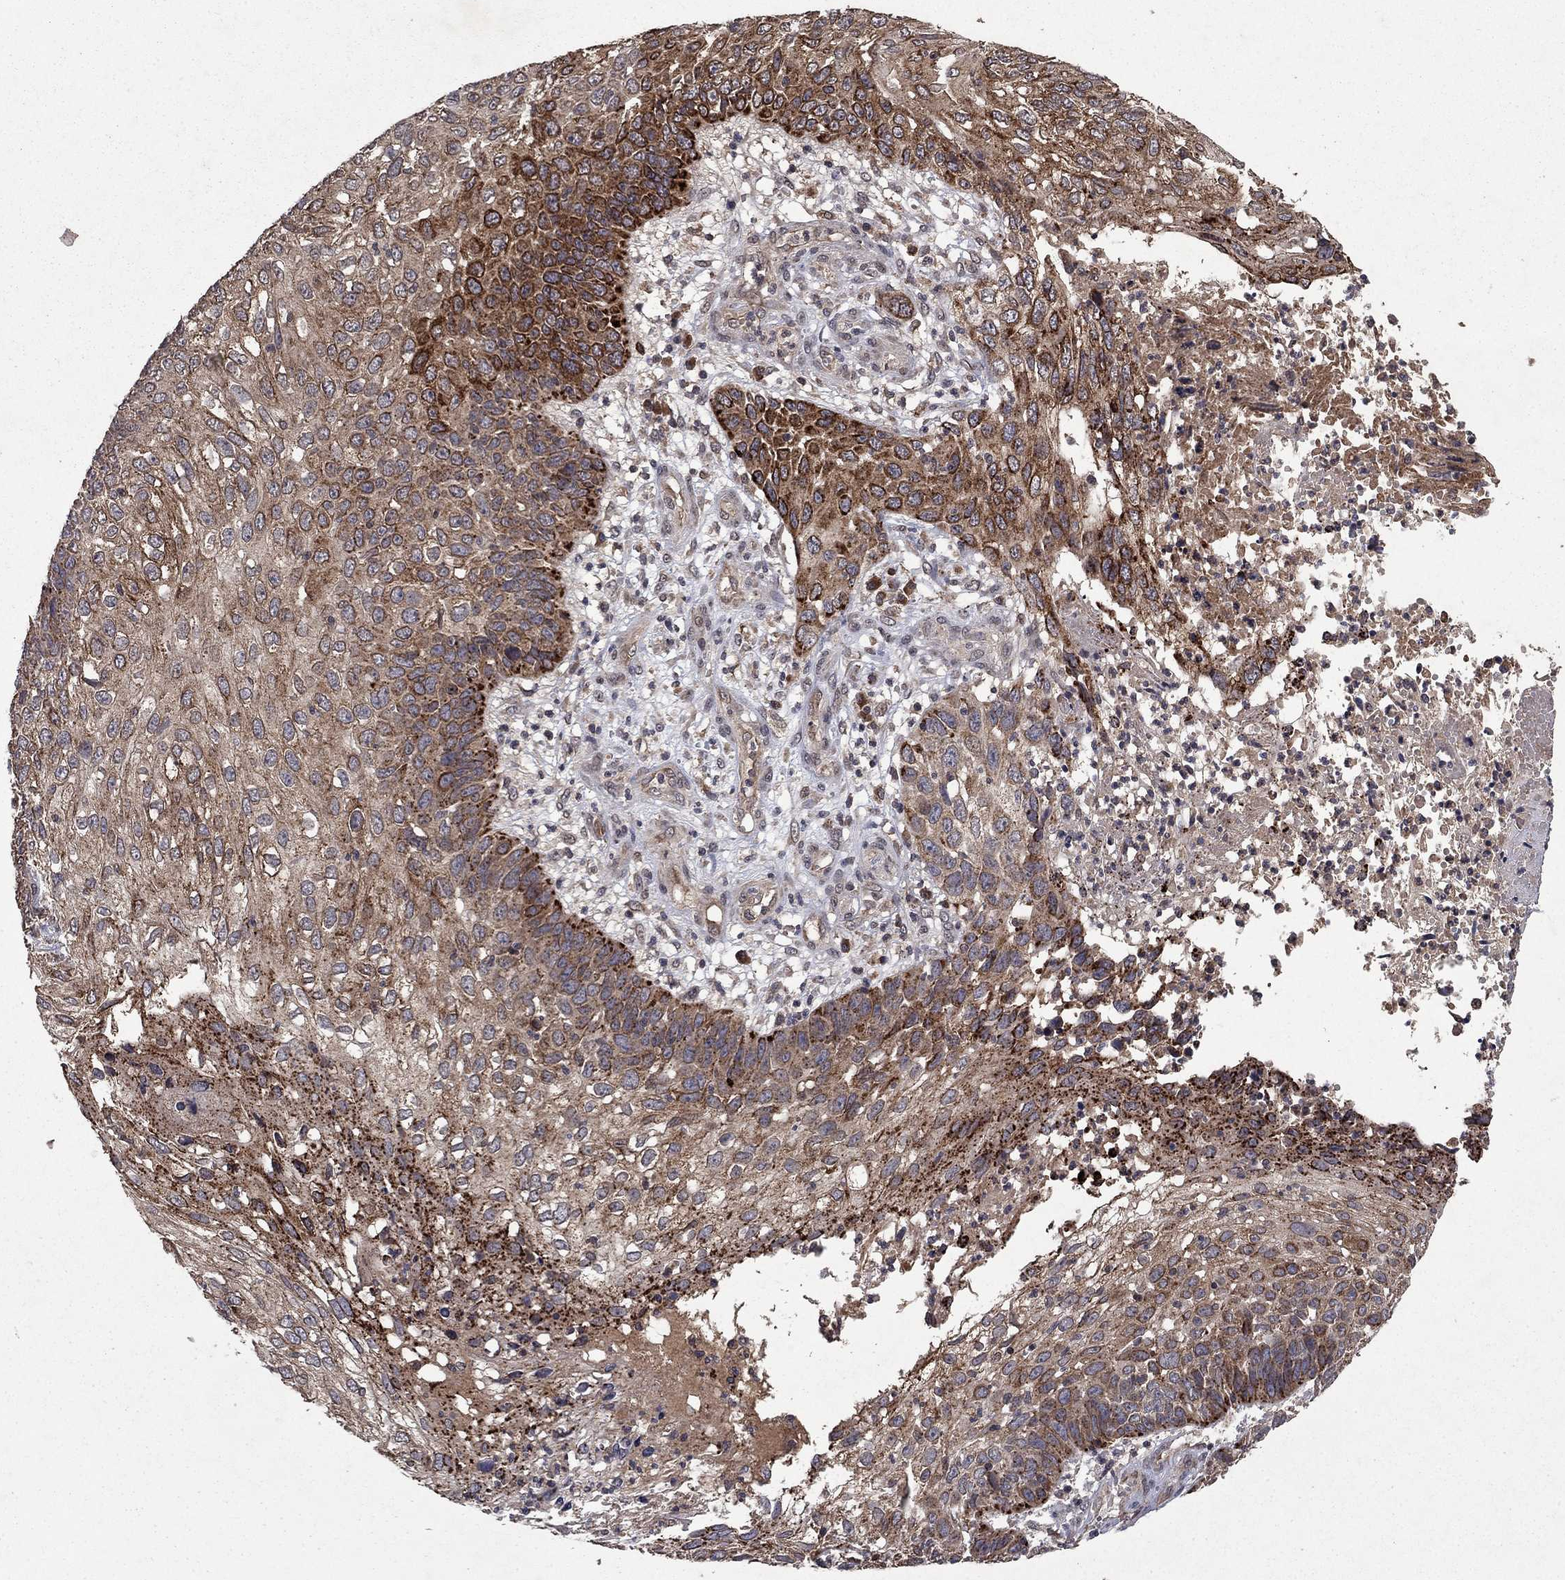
{"staining": {"intensity": "strong", "quantity": "<25%", "location": "cytoplasmic/membranous"}, "tissue": "skin cancer", "cell_type": "Tumor cells", "image_type": "cancer", "snomed": [{"axis": "morphology", "description": "Squamous cell carcinoma, NOS"}, {"axis": "topography", "description": "Skin"}], "caption": "Immunohistochemical staining of human skin squamous cell carcinoma displays strong cytoplasmic/membranous protein staining in about <25% of tumor cells. (Stains: DAB in brown, nuclei in blue, Microscopy: brightfield microscopy at high magnification).", "gene": "DHRS1", "patient": {"sex": "male", "age": 92}}